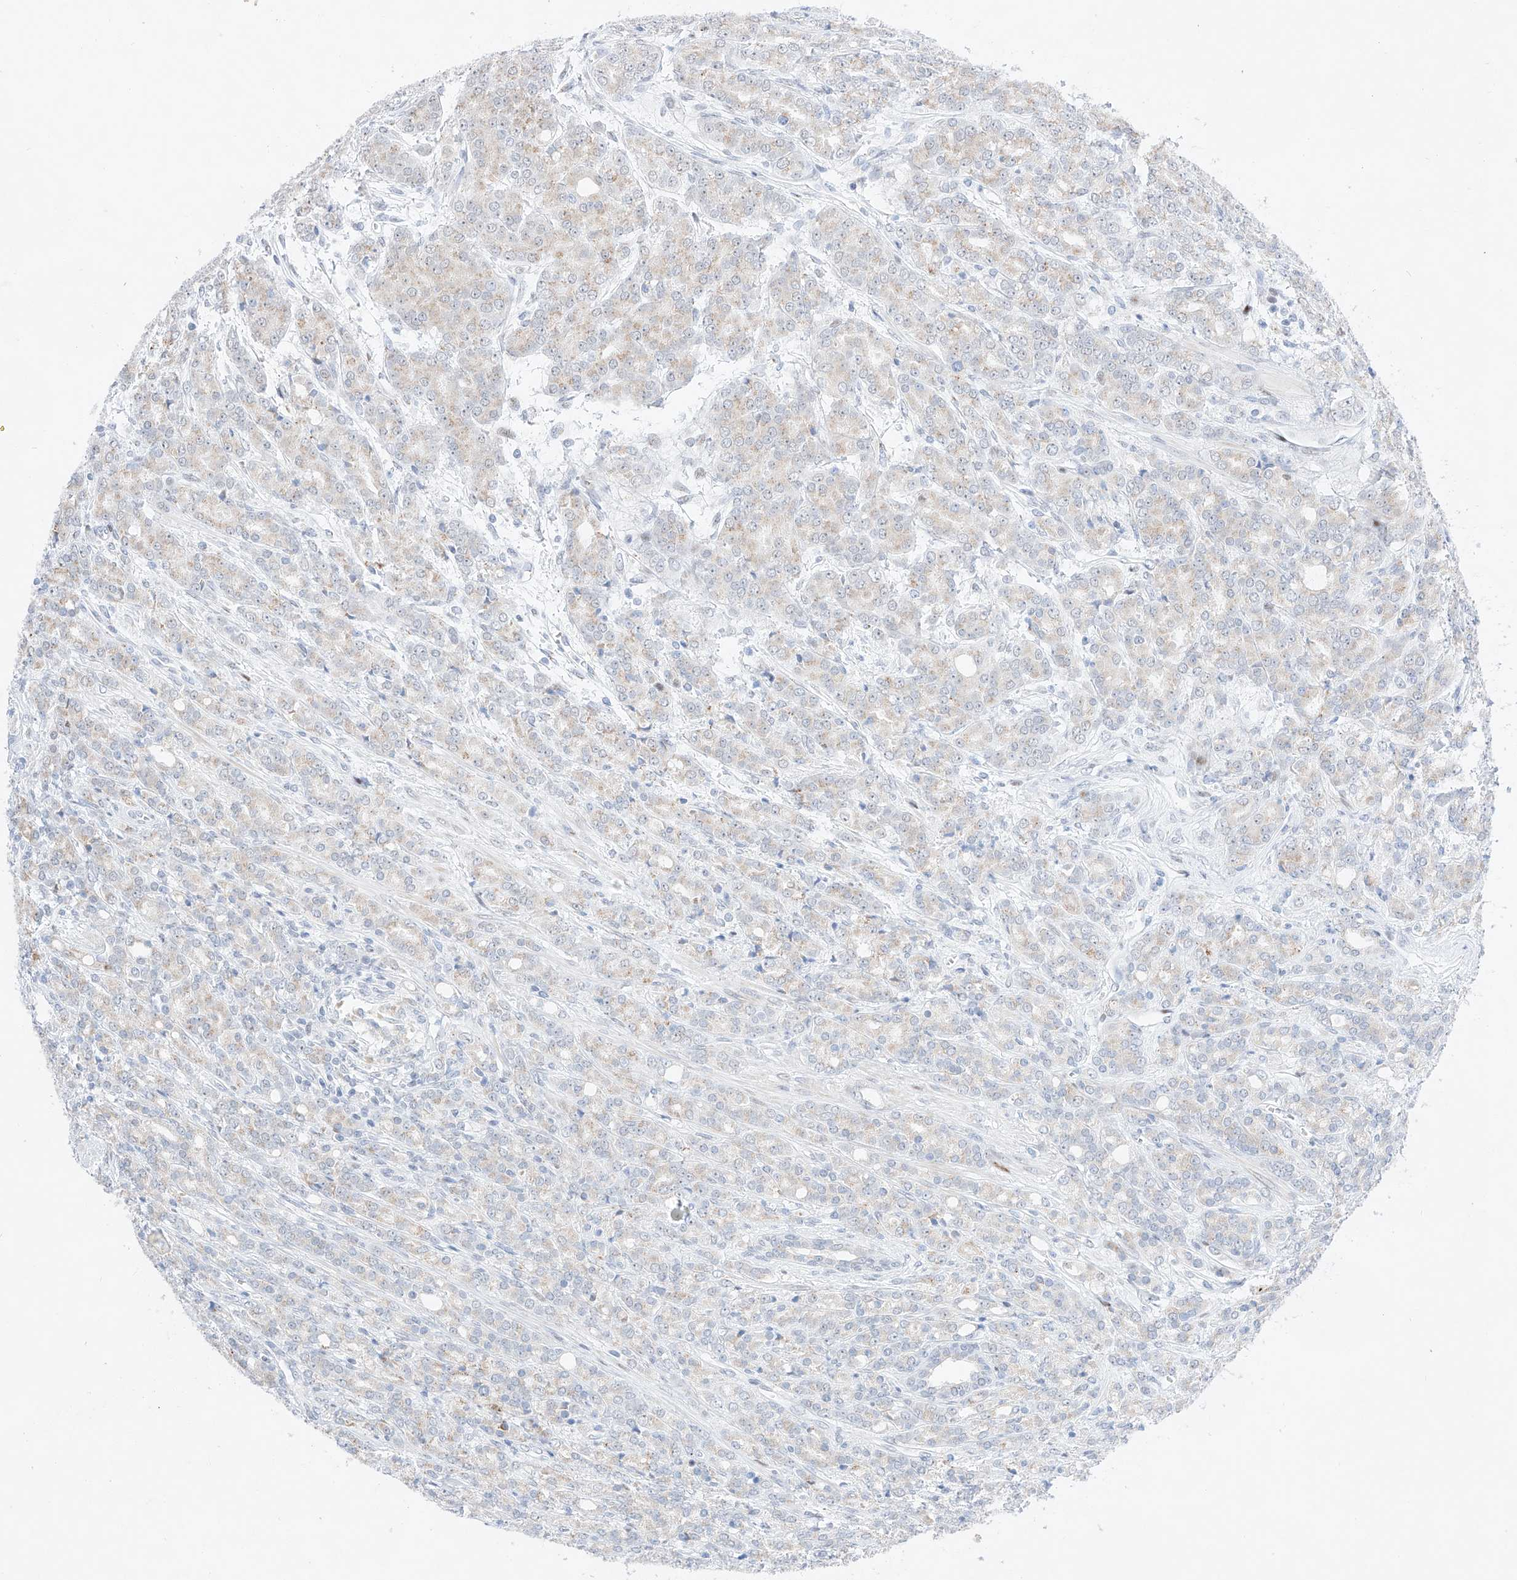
{"staining": {"intensity": "moderate", "quantity": "25%-75%", "location": "cytoplasmic/membranous"}, "tissue": "prostate cancer", "cell_type": "Tumor cells", "image_type": "cancer", "snomed": [{"axis": "morphology", "description": "Adenocarcinoma, High grade"}, {"axis": "topography", "description": "Prostate"}], "caption": "This histopathology image exhibits prostate high-grade adenocarcinoma stained with immunohistochemistry to label a protein in brown. The cytoplasmic/membranous of tumor cells show moderate positivity for the protein. Nuclei are counter-stained blue.", "gene": "NT5C3B", "patient": {"sex": "male", "age": 62}}